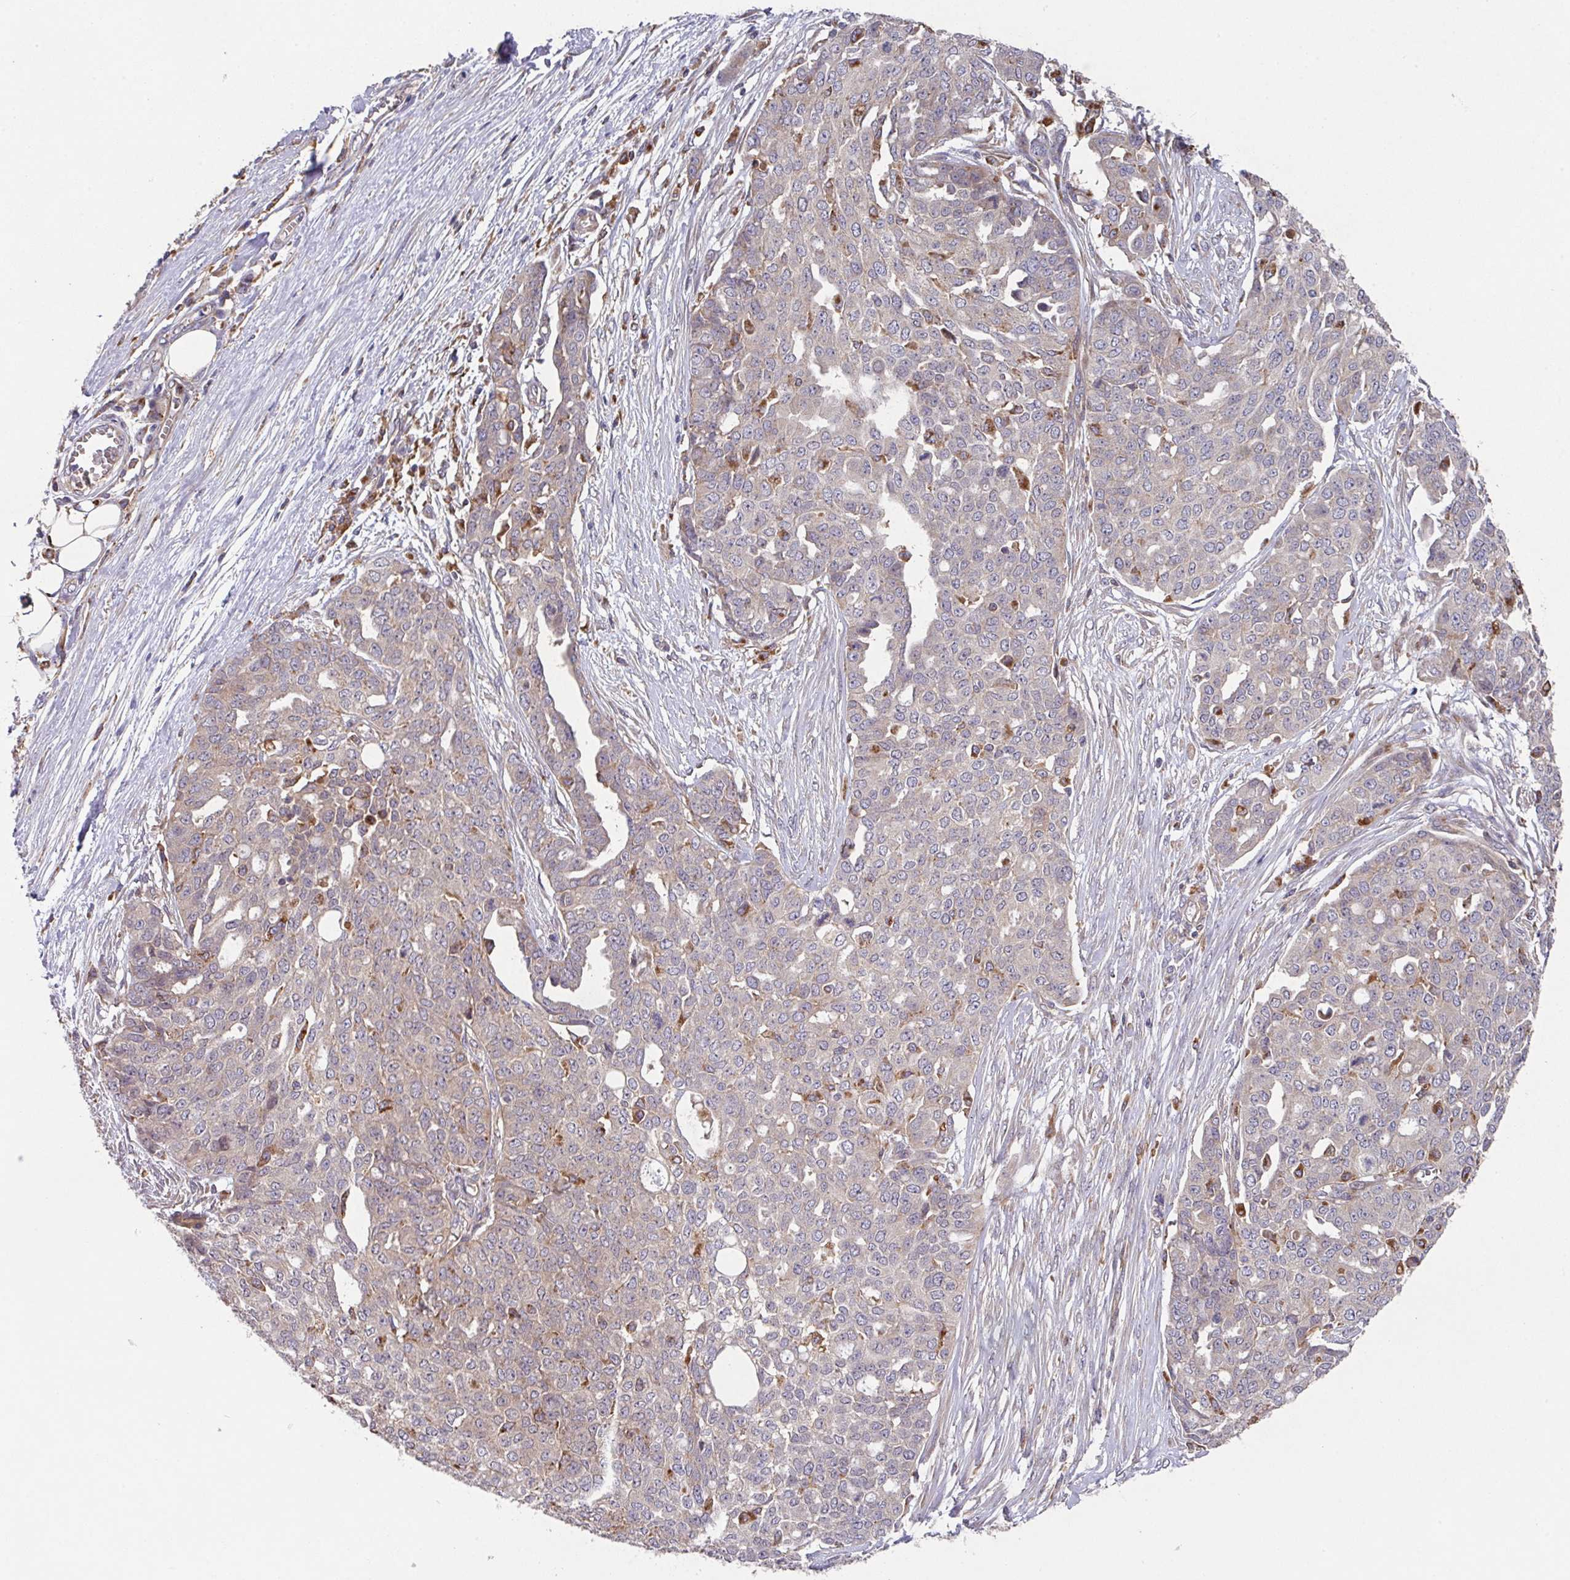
{"staining": {"intensity": "weak", "quantity": "<25%", "location": "cytoplasmic/membranous"}, "tissue": "ovarian cancer", "cell_type": "Tumor cells", "image_type": "cancer", "snomed": [{"axis": "morphology", "description": "Cystadenocarcinoma, serous, NOS"}, {"axis": "topography", "description": "Soft tissue"}, {"axis": "topography", "description": "Ovary"}], "caption": "The IHC micrograph has no significant positivity in tumor cells of ovarian cancer tissue. The staining is performed using DAB brown chromogen with nuclei counter-stained in using hematoxylin.", "gene": "TRIM14", "patient": {"sex": "female", "age": 57}}